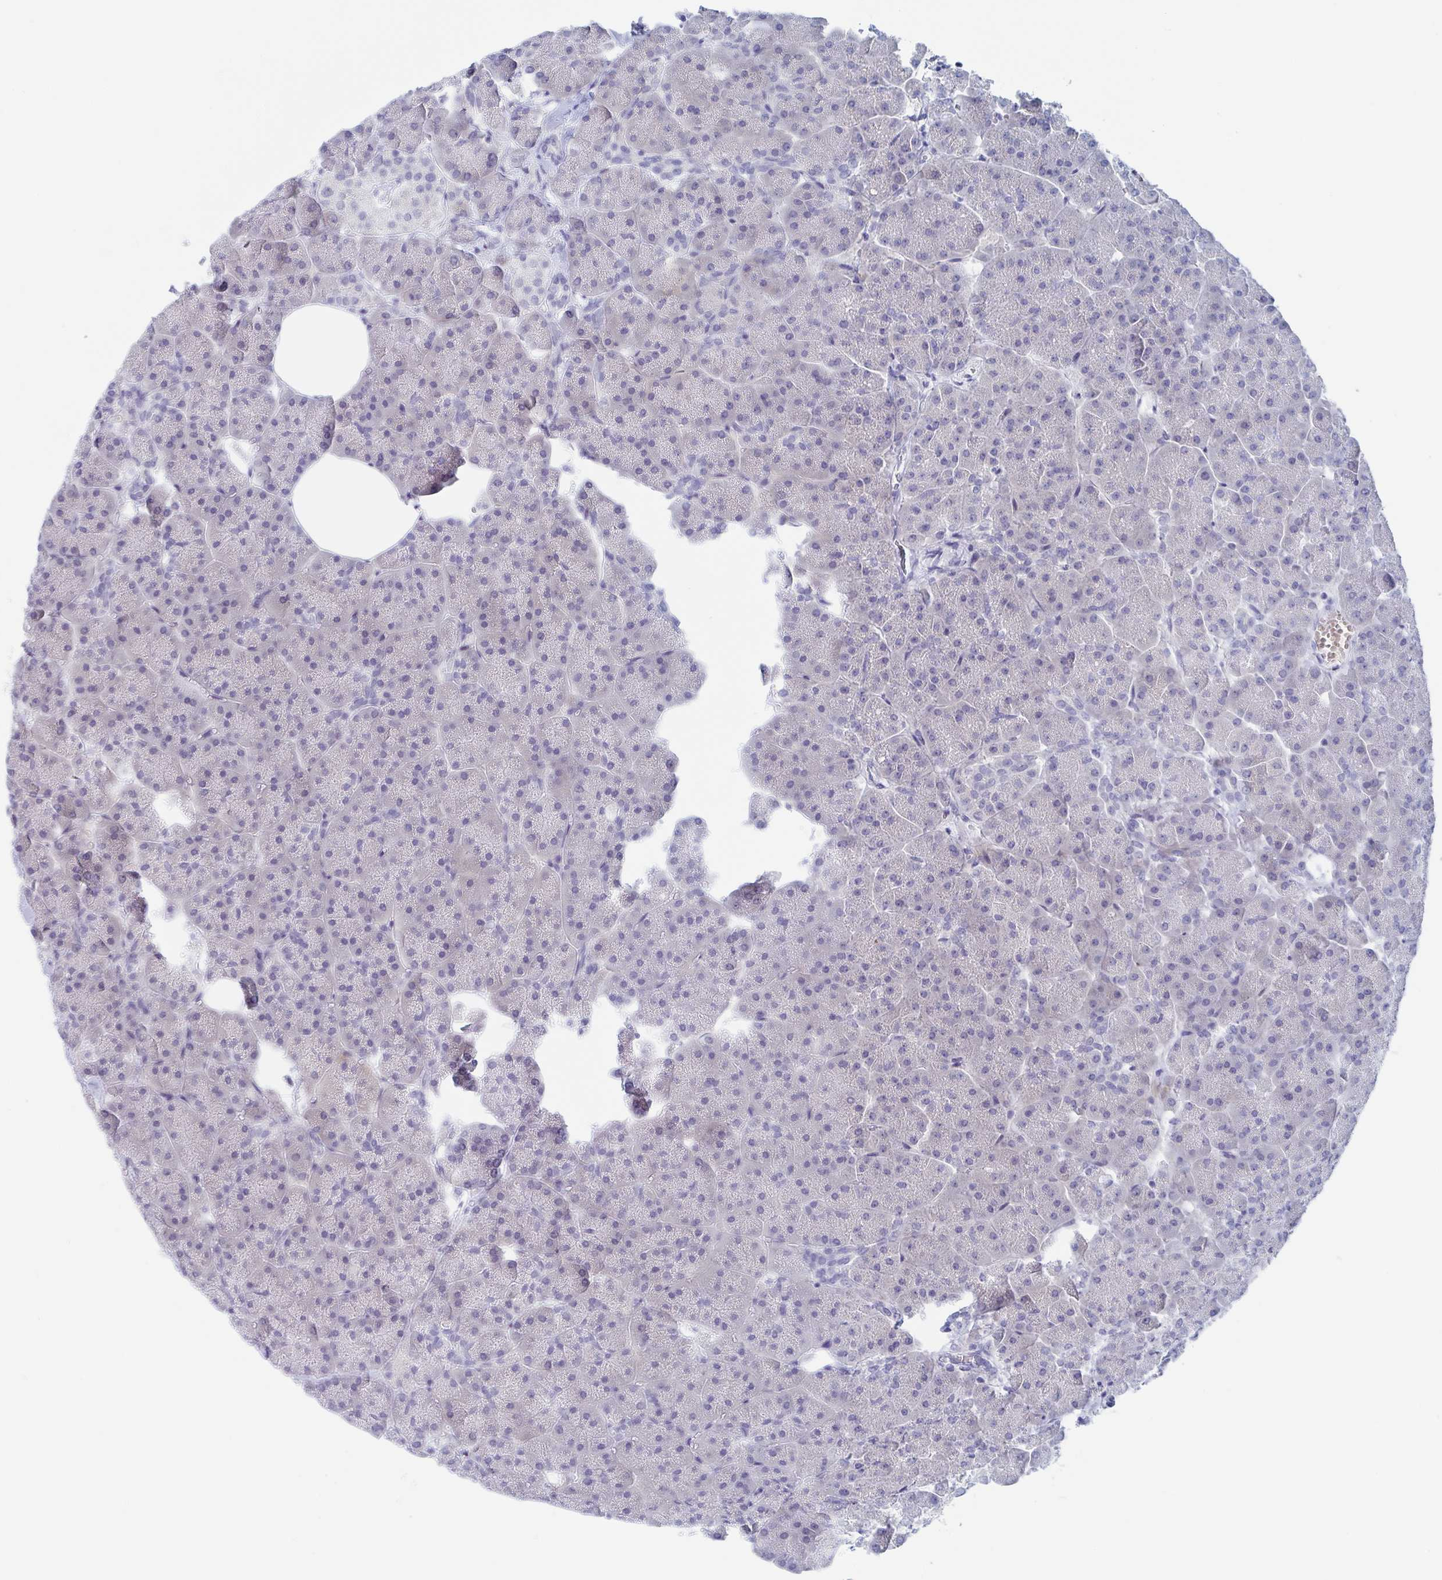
{"staining": {"intensity": "negative", "quantity": "none", "location": "none"}, "tissue": "pancreas", "cell_type": "Exocrine glandular cells", "image_type": "normal", "snomed": [{"axis": "morphology", "description": "Normal tissue, NOS"}, {"axis": "topography", "description": "Pancreas"}, {"axis": "topography", "description": "Peripheral nerve tissue"}], "caption": "A photomicrograph of pancreas stained for a protein exhibits no brown staining in exocrine glandular cells. (DAB (3,3'-diaminobenzidine) immunohistochemistry (IHC) with hematoxylin counter stain).", "gene": "NT5C3B", "patient": {"sex": "male", "age": 54}}